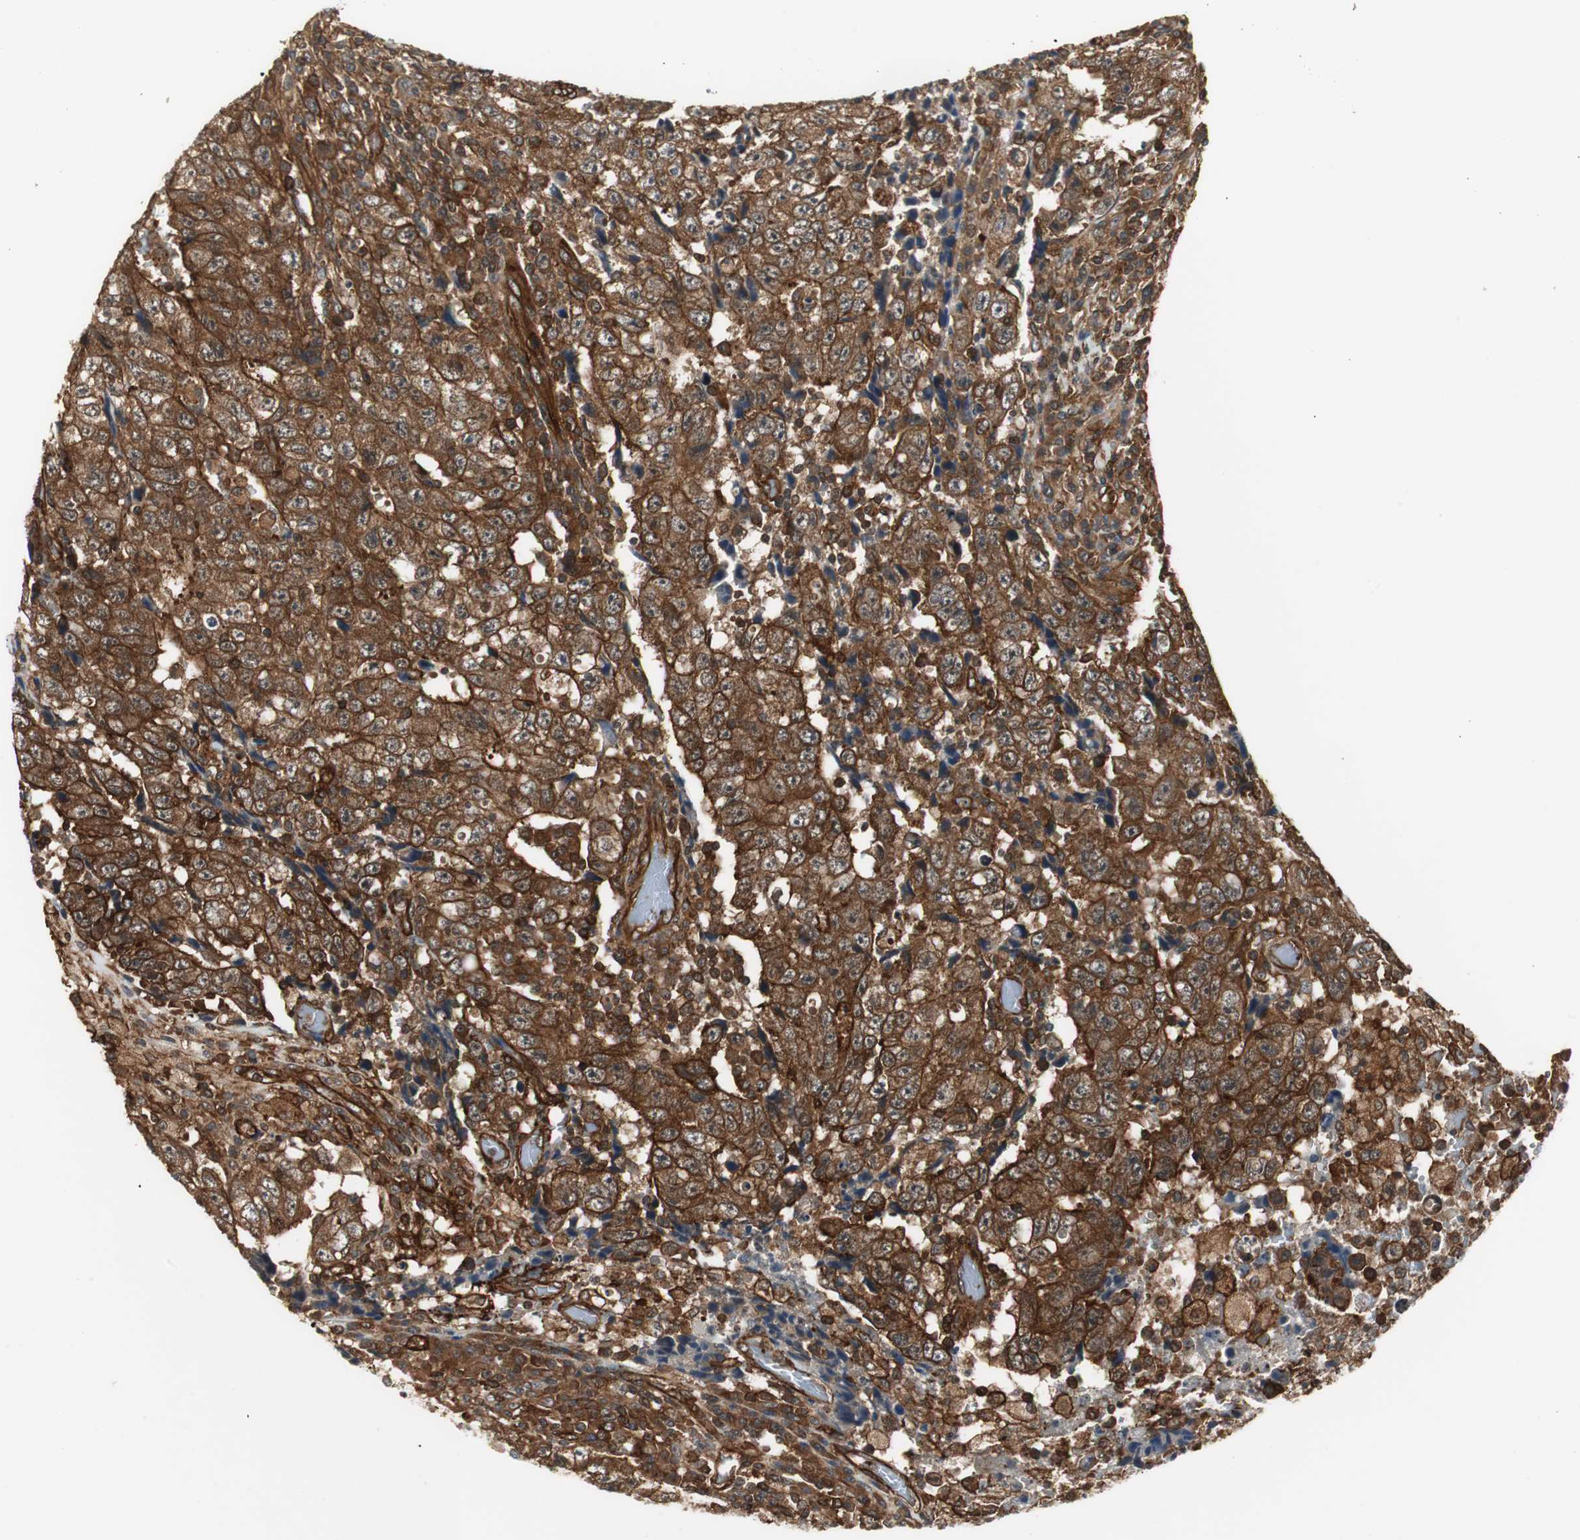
{"staining": {"intensity": "strong", "quantity": ">75%", "location": "cytoplasmic/membranous"}, "tissue": "testis cancer", "cell_type": "Tumor cells", "image_type": "cancer", "snomed": [{"axis": "morphology", "description": "Necrosis, NOS"}, {"axis": "morphology", "description": "Carcinoma, Embryonal, NOS"}, {"axis": "topography", "description": "Testis"}], "caption": "Protein staining exhibits strong cytoplasmic/membranous staining in approximately >75% of tumor cells in testis embryonal carcinoma.", "gene": "PTPN11", "patient": {"sex": "male", "age": 19}}